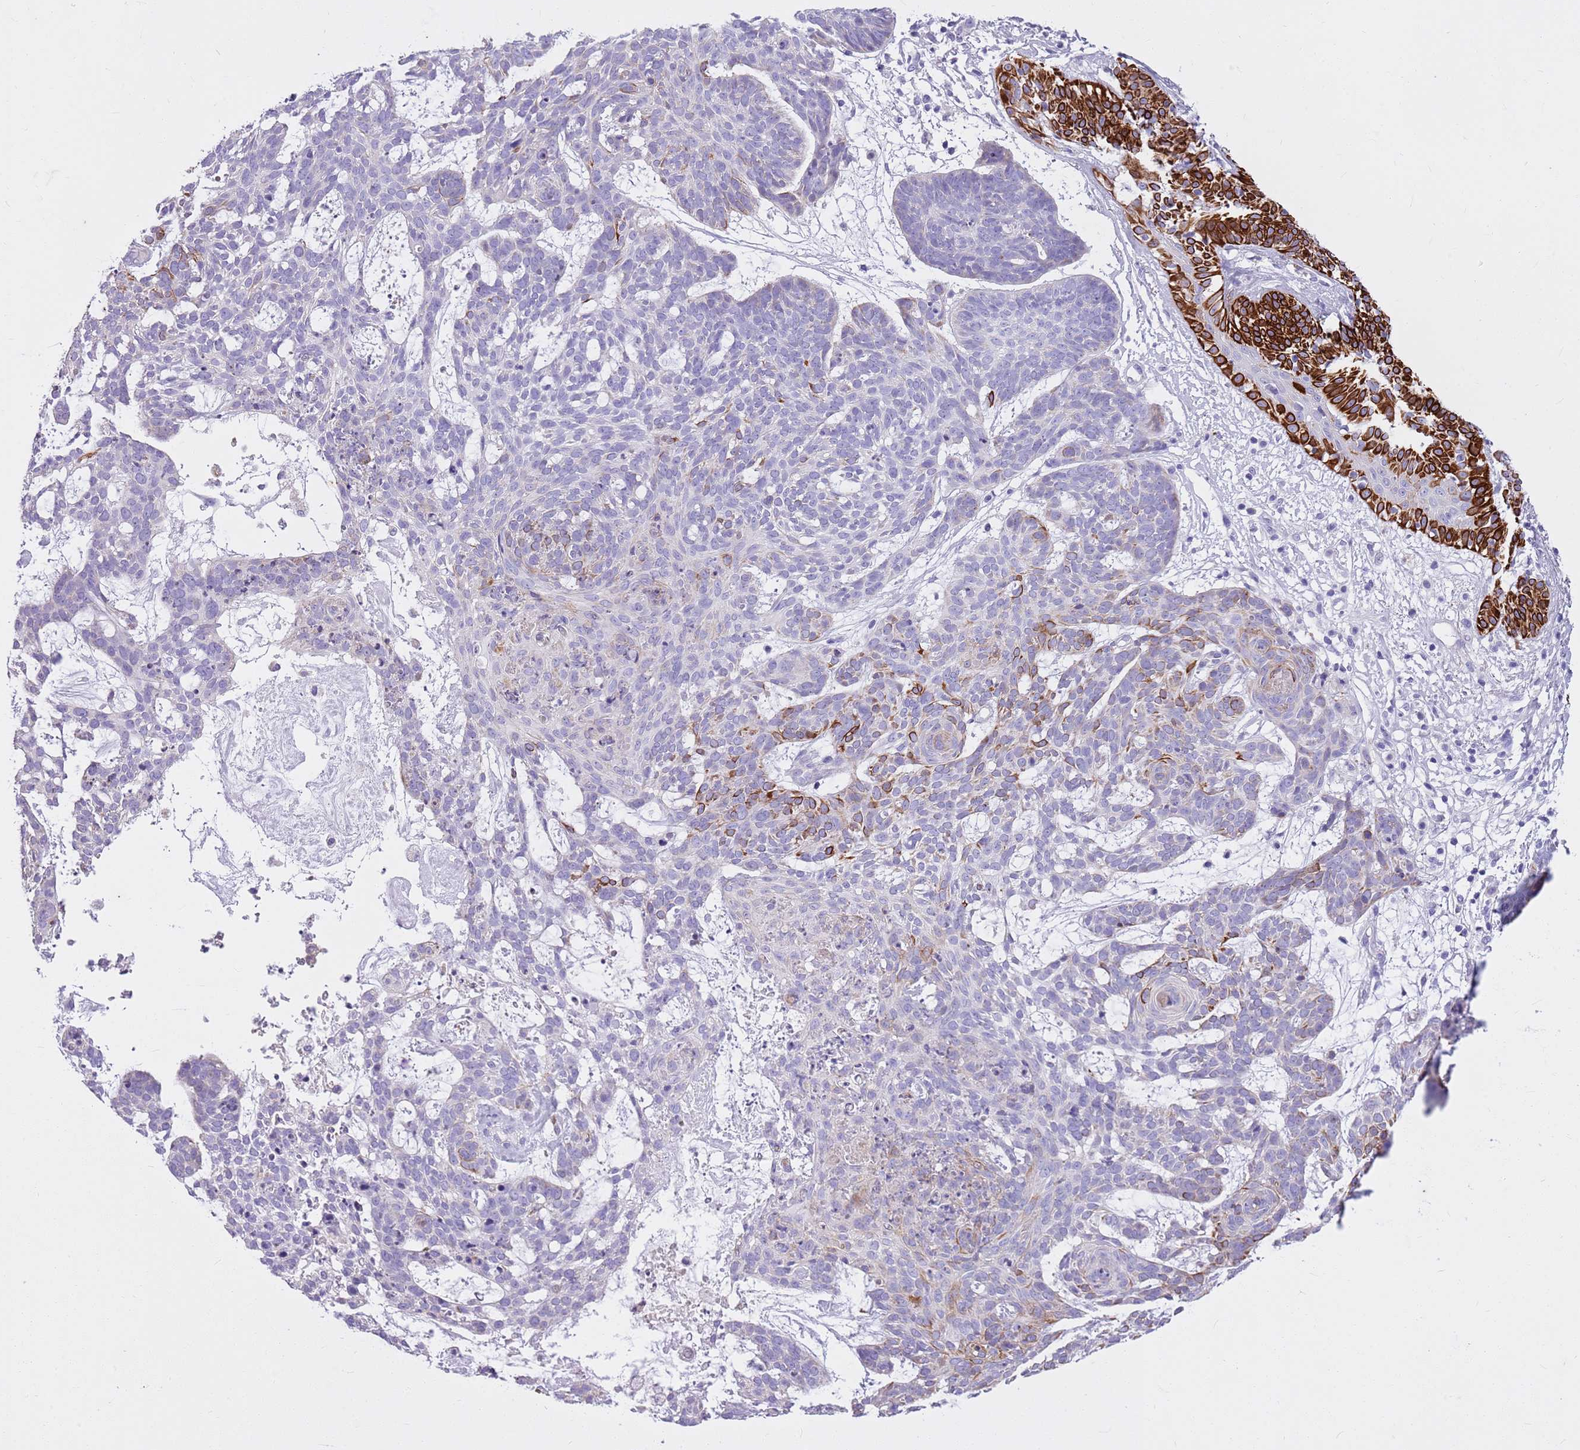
{"staining": {"intensity": "strong", "quantity": "25%-75%", "location": "cytoplasmic/membranous"}, "tissue": "skin cancer", "cell_type": "Tumor cells", "image_type": "cancer", "snomed": [{"axis": "morphology", "description": "Basal cell carcinoma"}, {"axis": "topography", "description": "Skin"}], "caption": "There is high levels of strong cytoplasmic/membranous staining in tumor cells of skin cancer (basal cell carcinoma), as demonstrated by immunohistochemical staining (brown color).", "gene": "CNPPD1", "patient": {"sex": "female", "age": 89}}